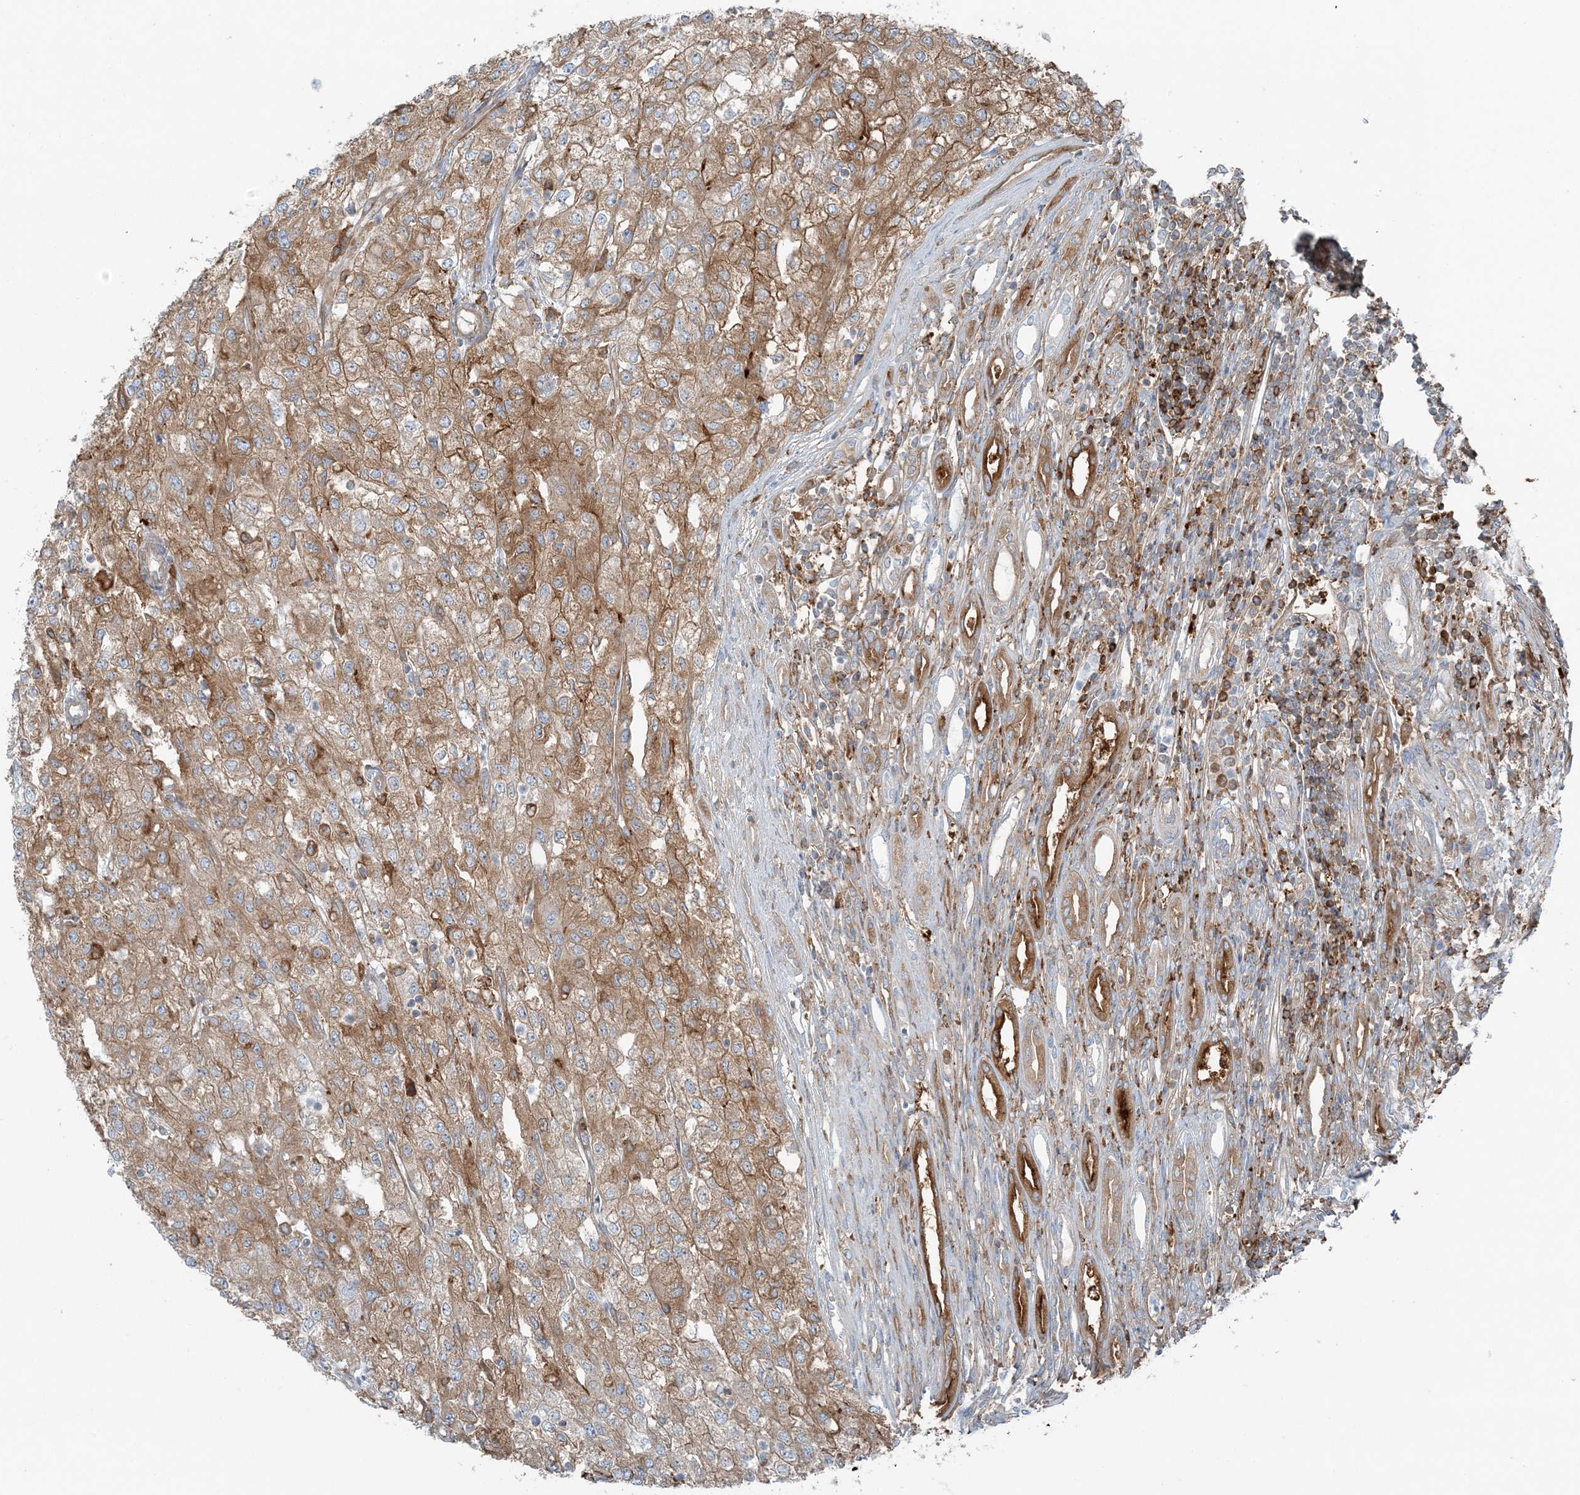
{"staining": {"intensity": "moderate", "quantity": ">75%", "location": "cytoplasmic/membranous"}, "tissue": "renal cancer", "cell_type": "Tumor cells", "image_type": "cancer", "snomed": [{"axis": "morphology", "description": "Adenocarcinoma, NOS"}, {"axis": "topography", "description": "Kidney"}], "caption": "Moderate cytoplasmic/membranous protein staining is present in approximately >75% of tumor cells in adenocarcinoma (renal).", "gene": "SNX2", "patient": {"sex": "female", "age": 54}}